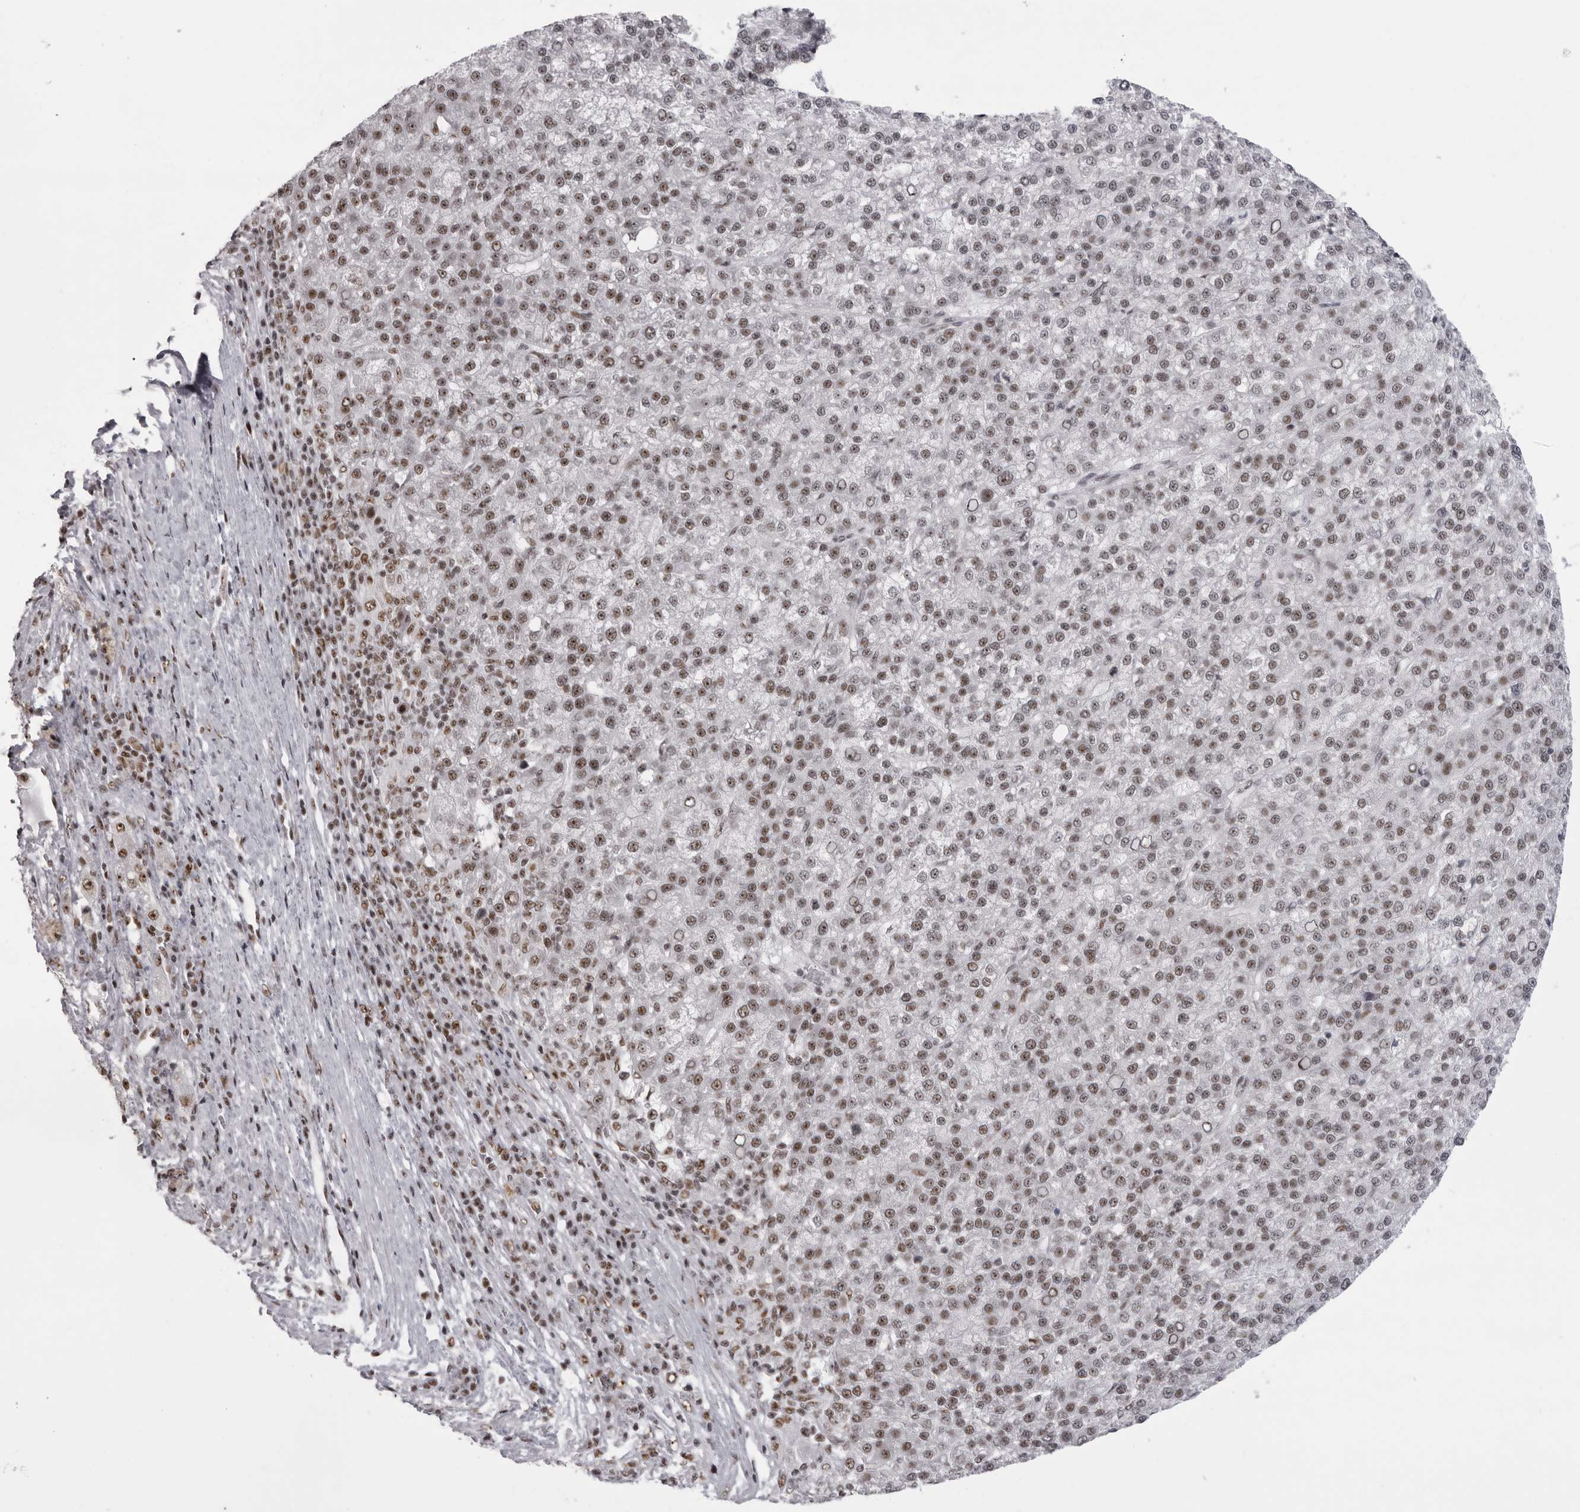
{"staining": {"intensity": "moderate", "quantity": ">75%", "location": "nuclear"}, "tissue": "liver cancer", "cell_type": "Tumor cells", "image_type": "cancer", "snomed": [{"axis": "morphology", "description": "Carcinoma, Hepatocellular, NOS"}, {"axis": "topography", "description": "Liver"}], "caption": "A micrograph of human liver cancer stained for a protein shows moderate nuclear brown staining in tumor cells. Immunohistochemistry stains the protein in brown and the nuclei are stained blue.", "gene": "DHX9", "patient": {"sex": "female", "age": 58}}